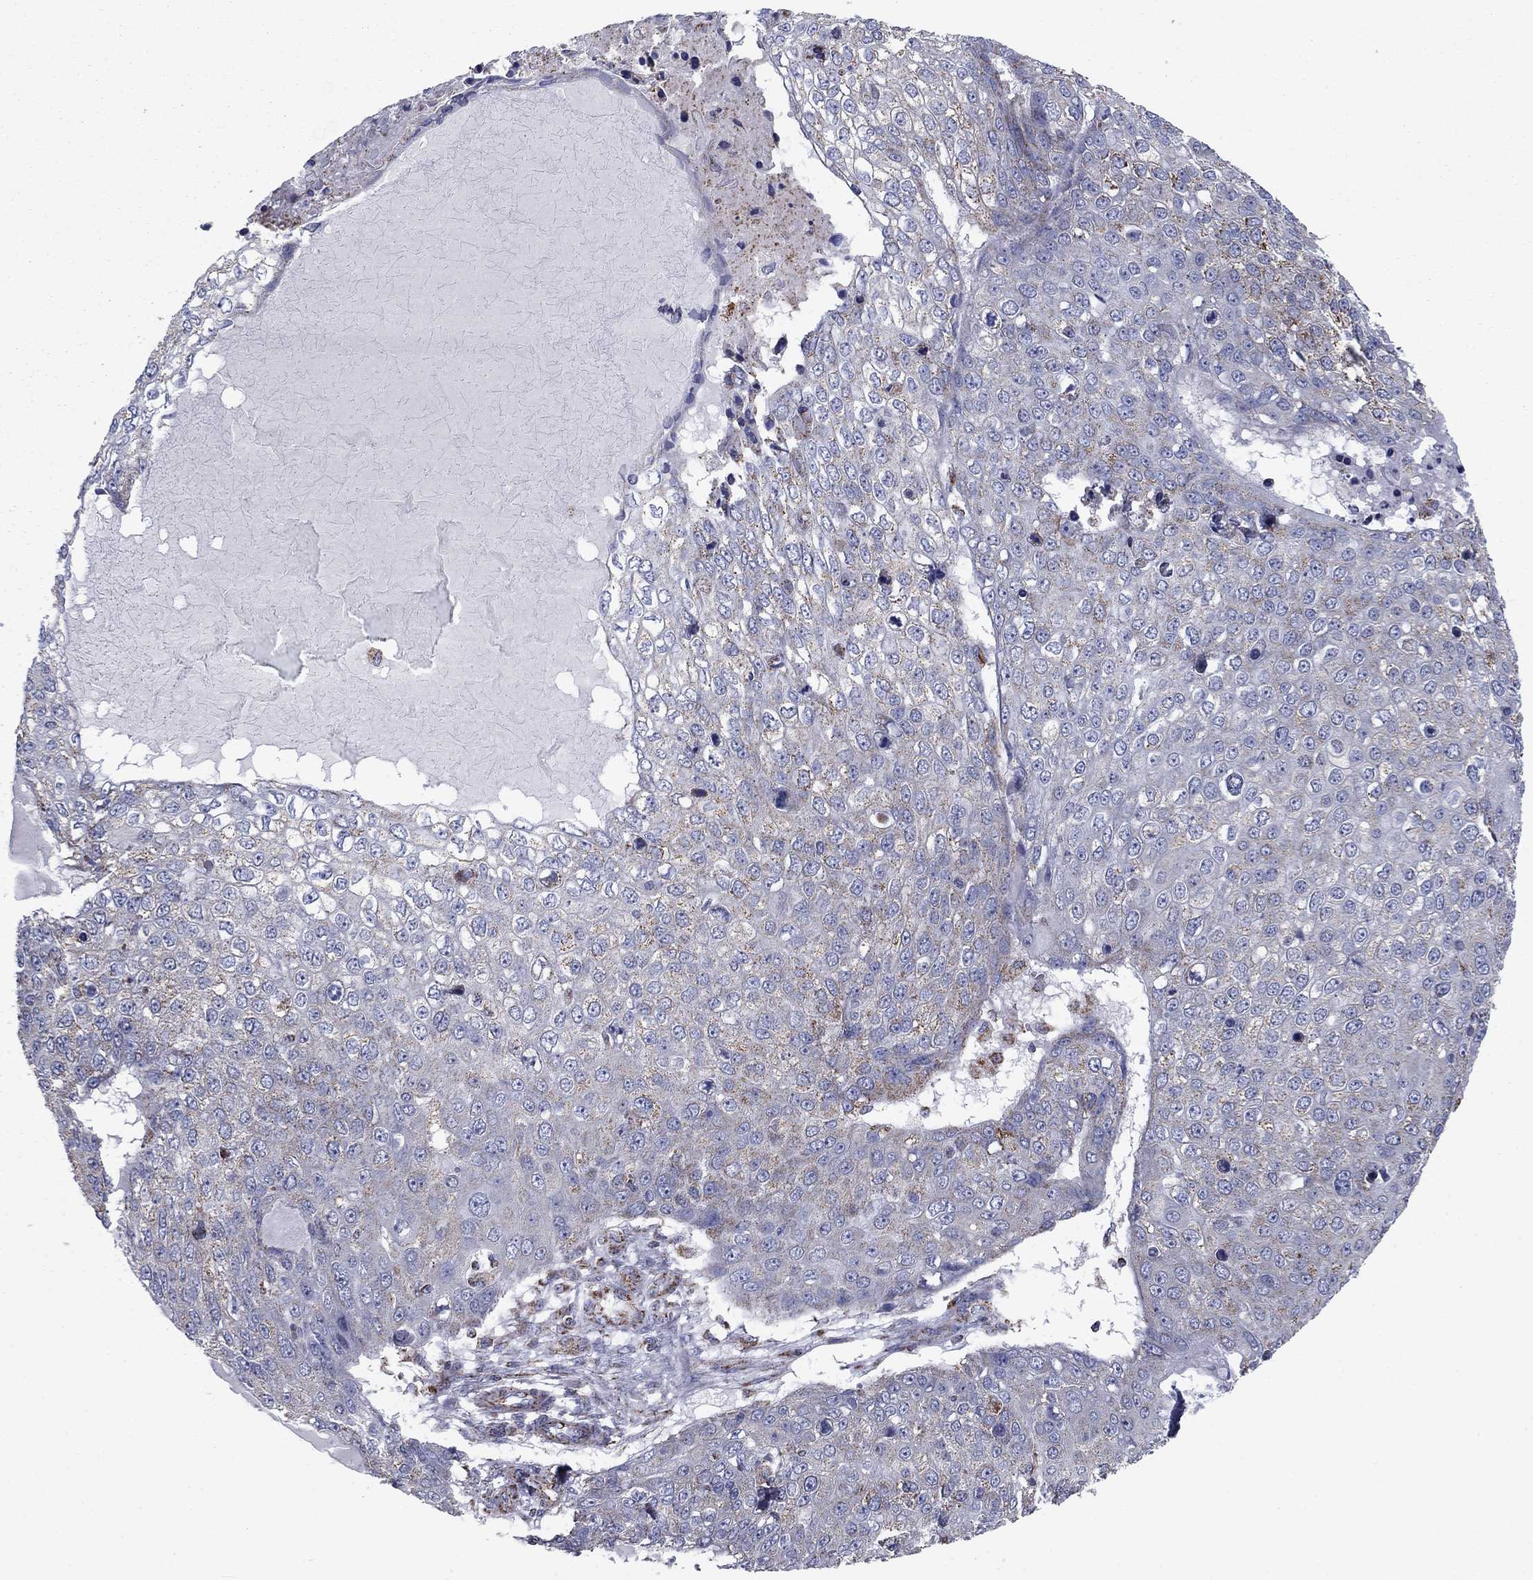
{"staining": {"intensity": "weak", "quantity": "<25%", "location": "cytoplasmic/membranous"}, "tissue": "skin cancer", "cell_type": "Tumor cells", "image_type": "cancer", "snomed": [{"axis": "morphology", "description": "Squamous cell carcinoma, NOS"}, {"axis": "topography", "description": "Skin"}], "caption": "Immunohistochemical staining of human skin cancer demonstrates no significant staining in tumor cells. The staining was performed using DAB (3,3'-diaminobenzidine) to visualize the protein expression in brown, while the nuclei were stained in blue with hematoxylin (Magnification: 20x).", "gene": "NDUFV1", "patient": {"sex": "male", "age": 71}}